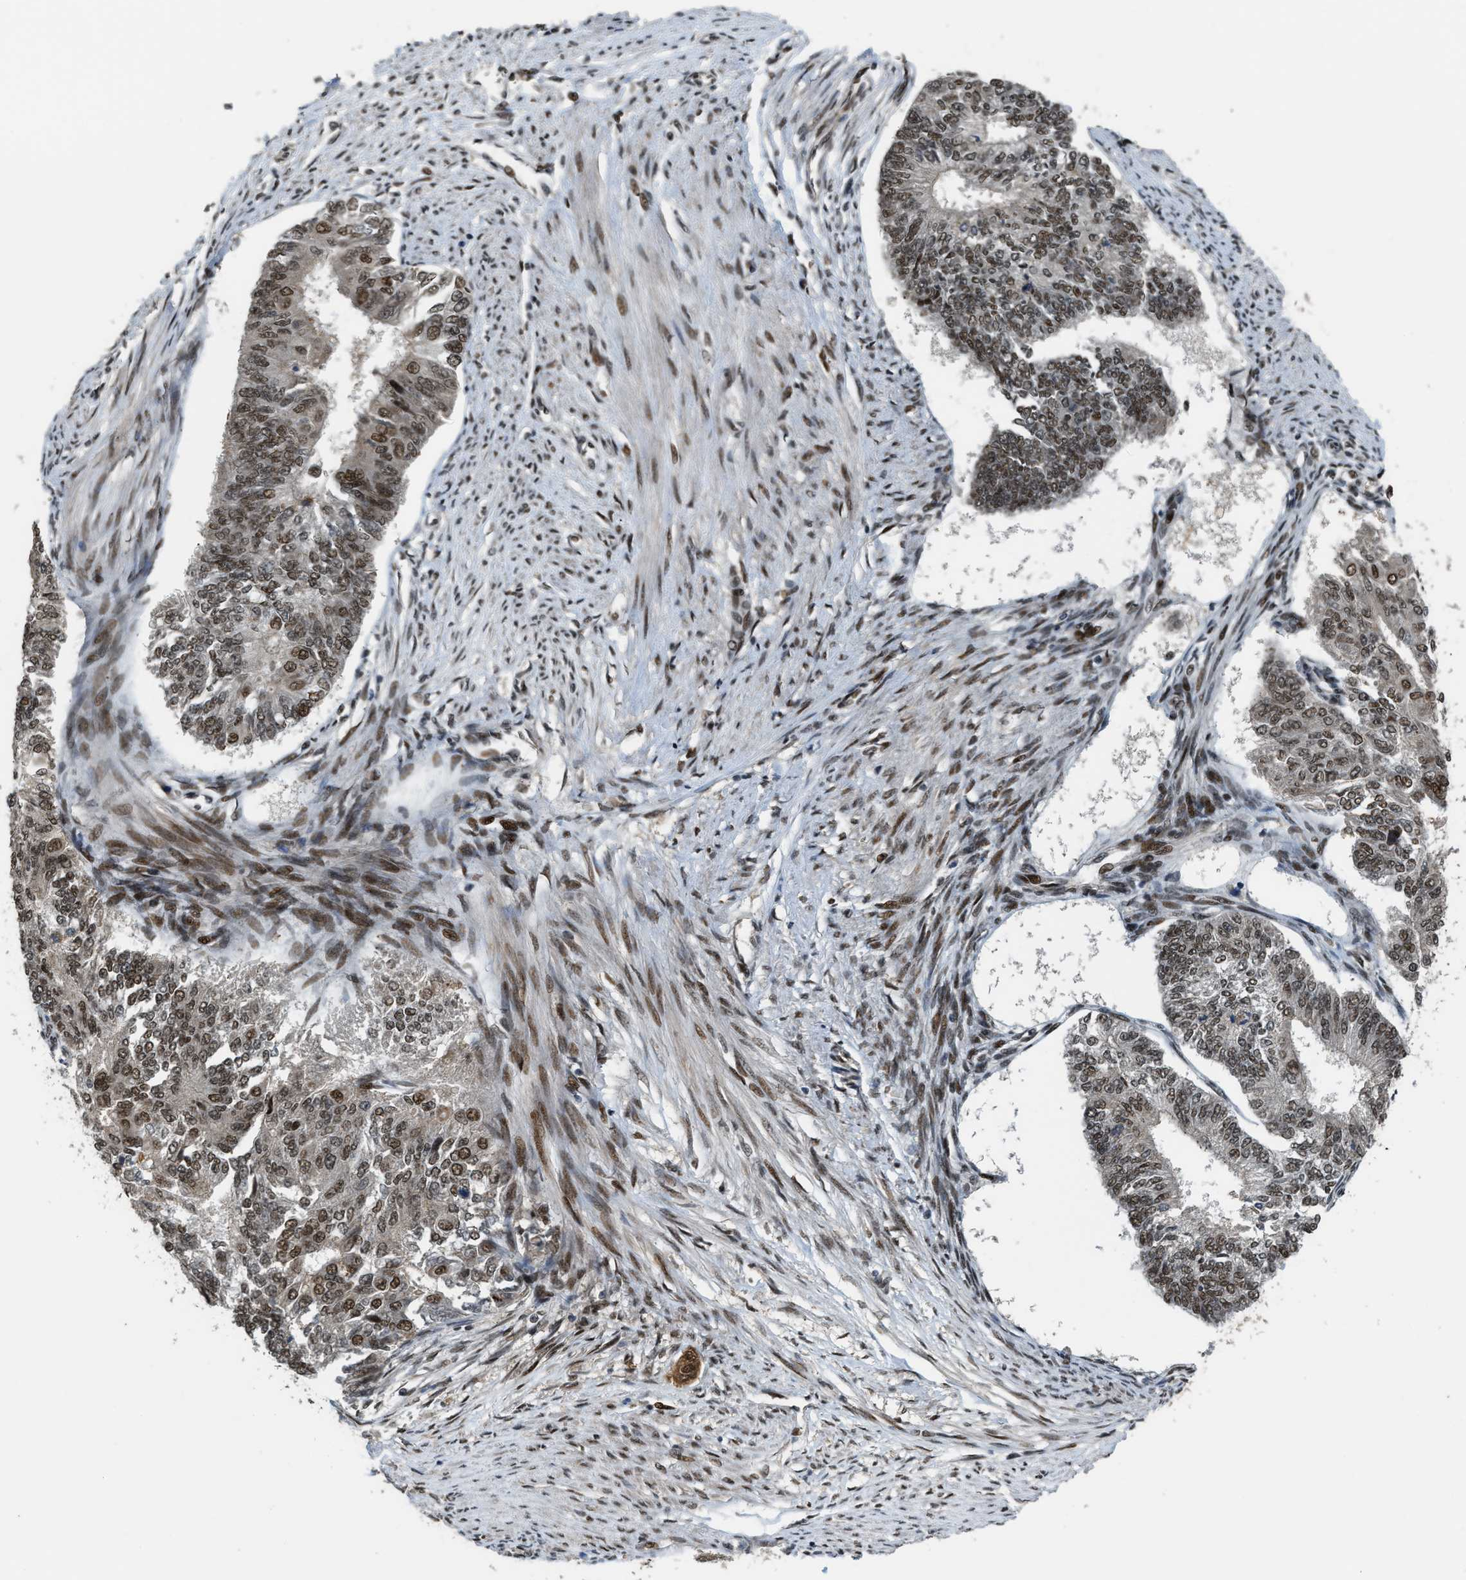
{"staining": {"intensity": "moderate", "quantity": ">75%", "location": "nuclear"}, "tissue": "endometrial cancer", "cell_type": "Tumor cells", "image_type": "cancer", "snomed": [{"axis": "morphology", "description": "Adenocarcinoma, NOS"}, {"axis": "topography", "description": "Endometrium"}], "caption": "Protein expression analysis of human endometrial cancer (adenocarcinoma) reveals moderate nuclear expression in approximately >75% of tumor cells.", "gene": "SERTAD2", "patient": {"sex": "female", "age": 32}}